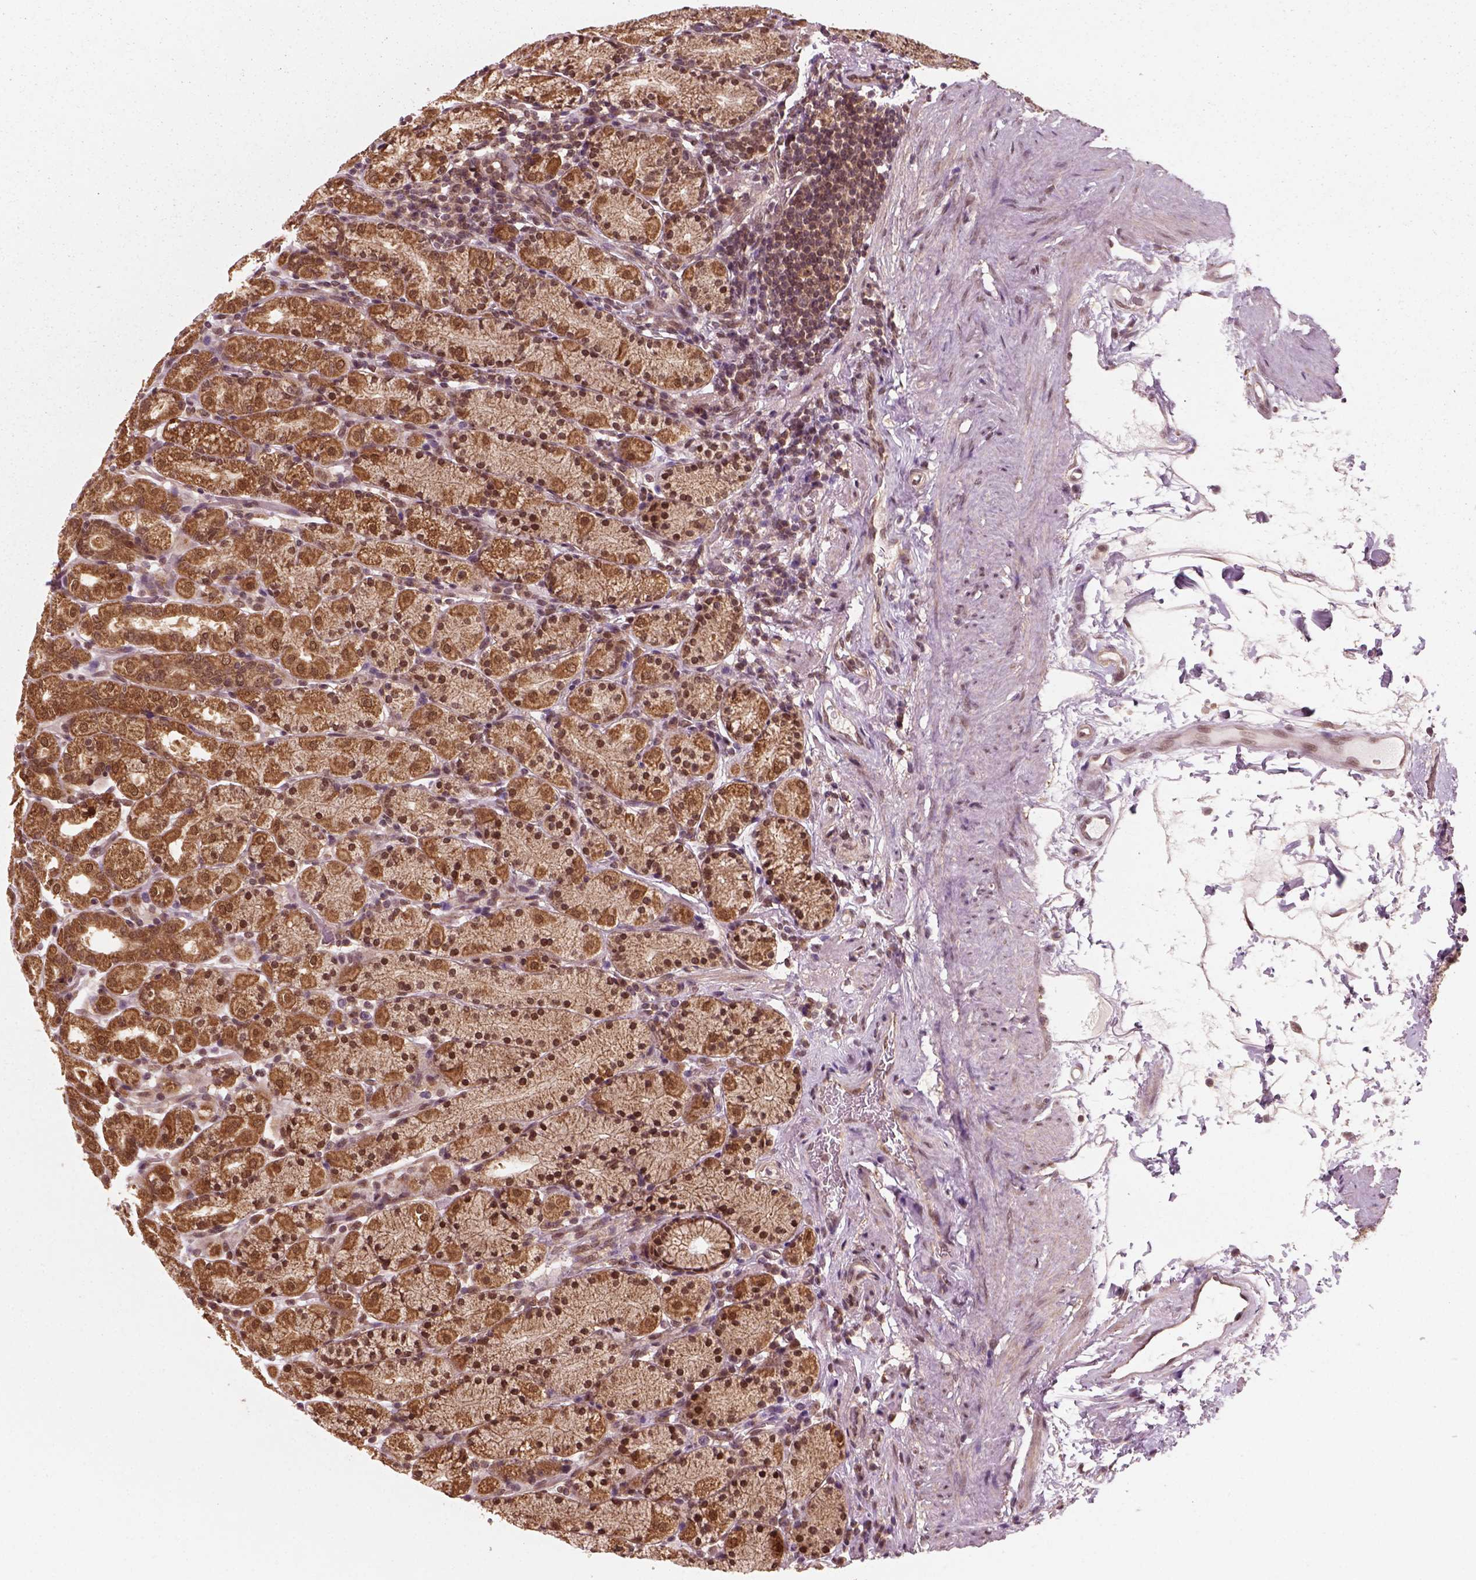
{"staining": {"intensity": "moderate", "quantity": ">75%", "location": "cytoplasmic/membranous,nuclear"}, "tissue": "stomach", "cell_type": "Glandular cells", "image_type": "normal", "snomed": [{"axis": "morphology", "description": "Normal tissue, NOS"}, {"axis": "topography", "description": "Stomach, upper"}, {"axis": "topography", "description": "Stomach"}], "caption": "Glandular cells reveal moderate cytoplasmic/membranous,nuclear positivity in about >75% of cells in unremarkable stomach.", "gene": "NUDT9", "patient": {"sex": "male", "age": 62}}